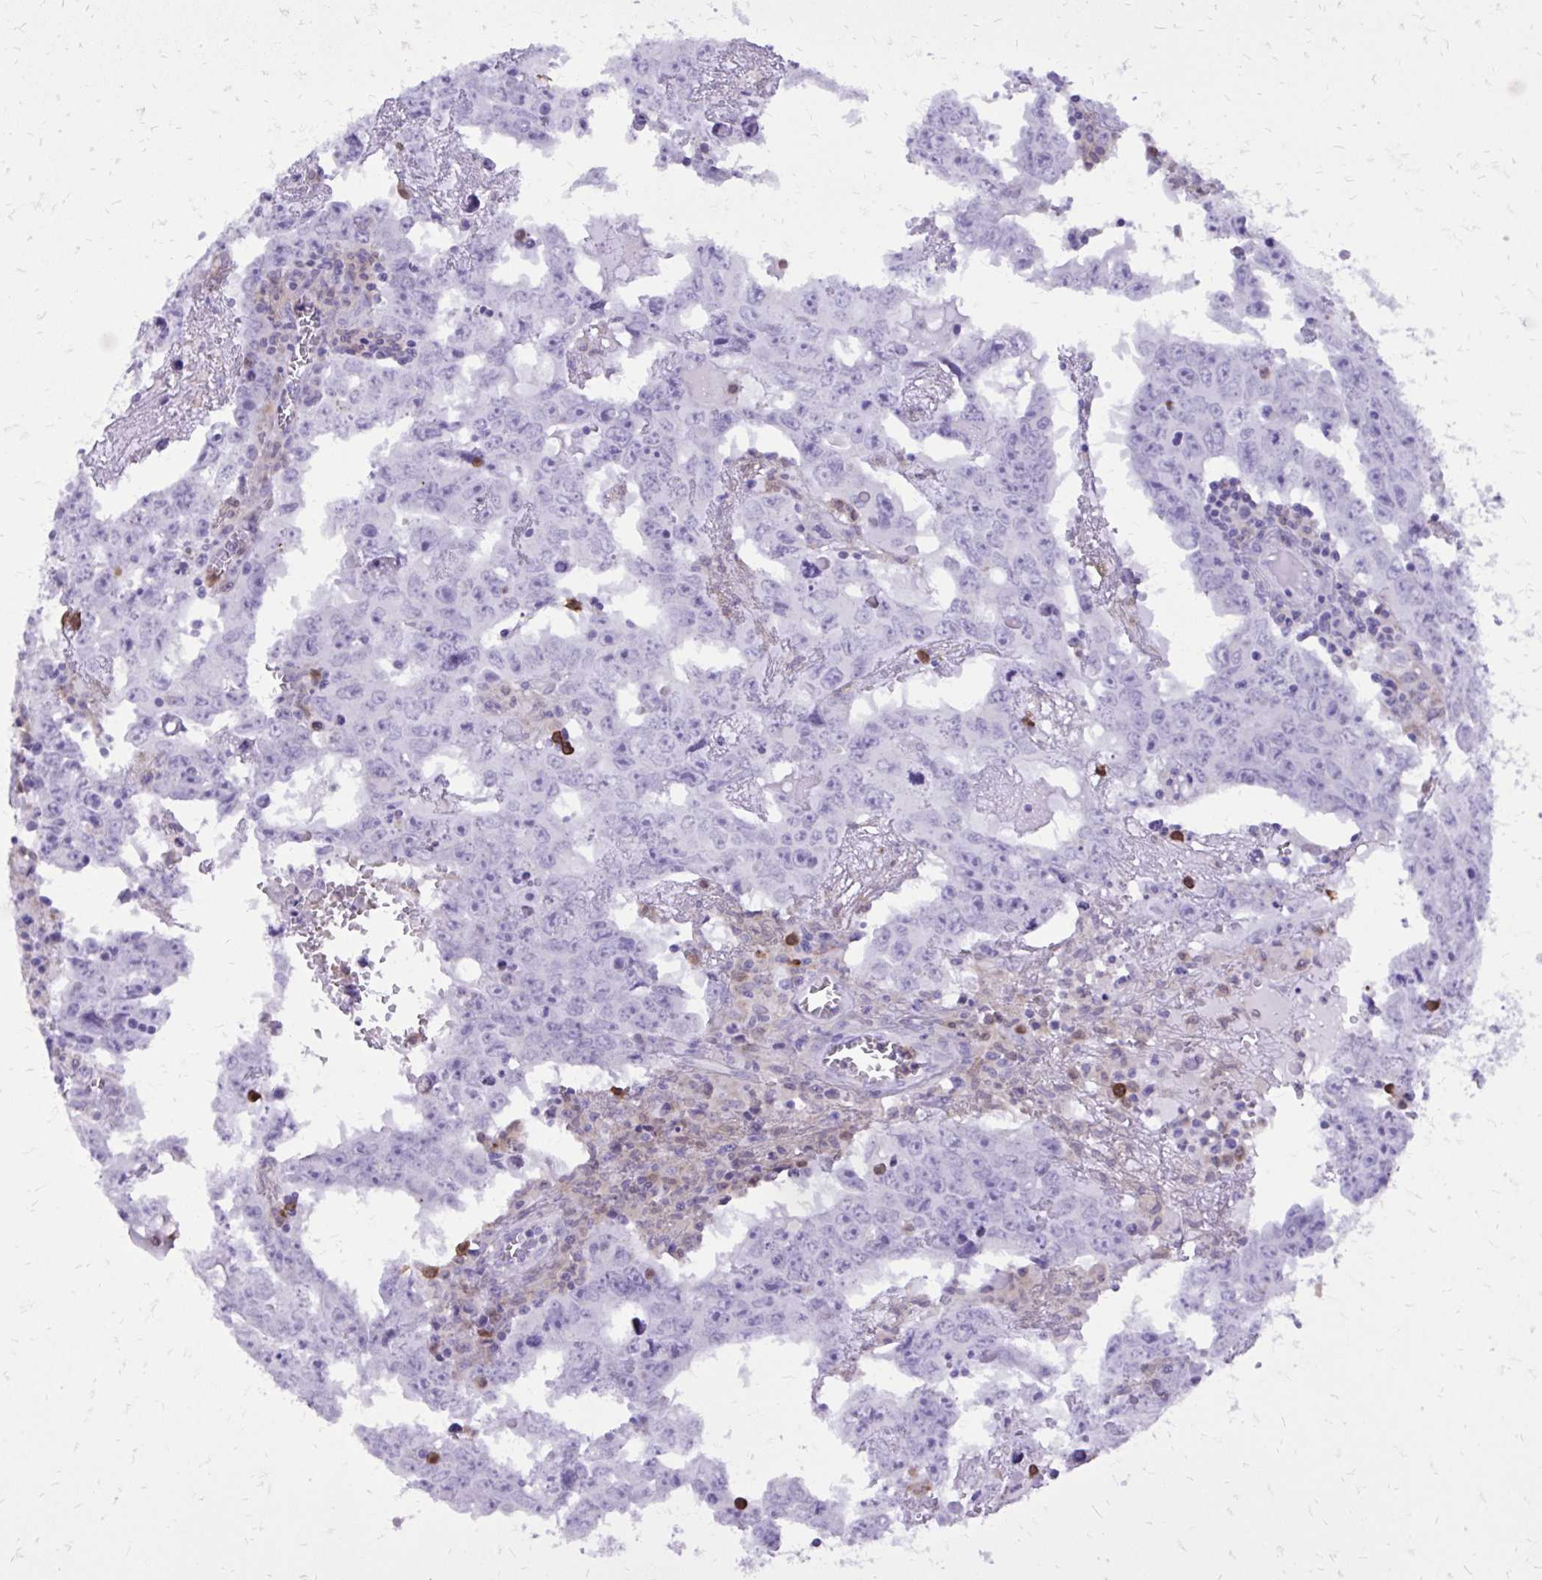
{"staining": {"intensity": "negative", "quantity": "none", "location": "none"}, "tissue": "testis cancer", "cell_type": "Tumor cells", "image_type": "cancer", "snomed": [{"axis": "morphology", "description": "Carcinoma, Embryonal, NOS"}, {"axis": "topography", "description": "Testis"}], "caption": "There is no significant positivity in tumor cells of embryonal carcinoma (testis).", "gene": "CAT", "patient": {"sex": "male", "age": 22}}